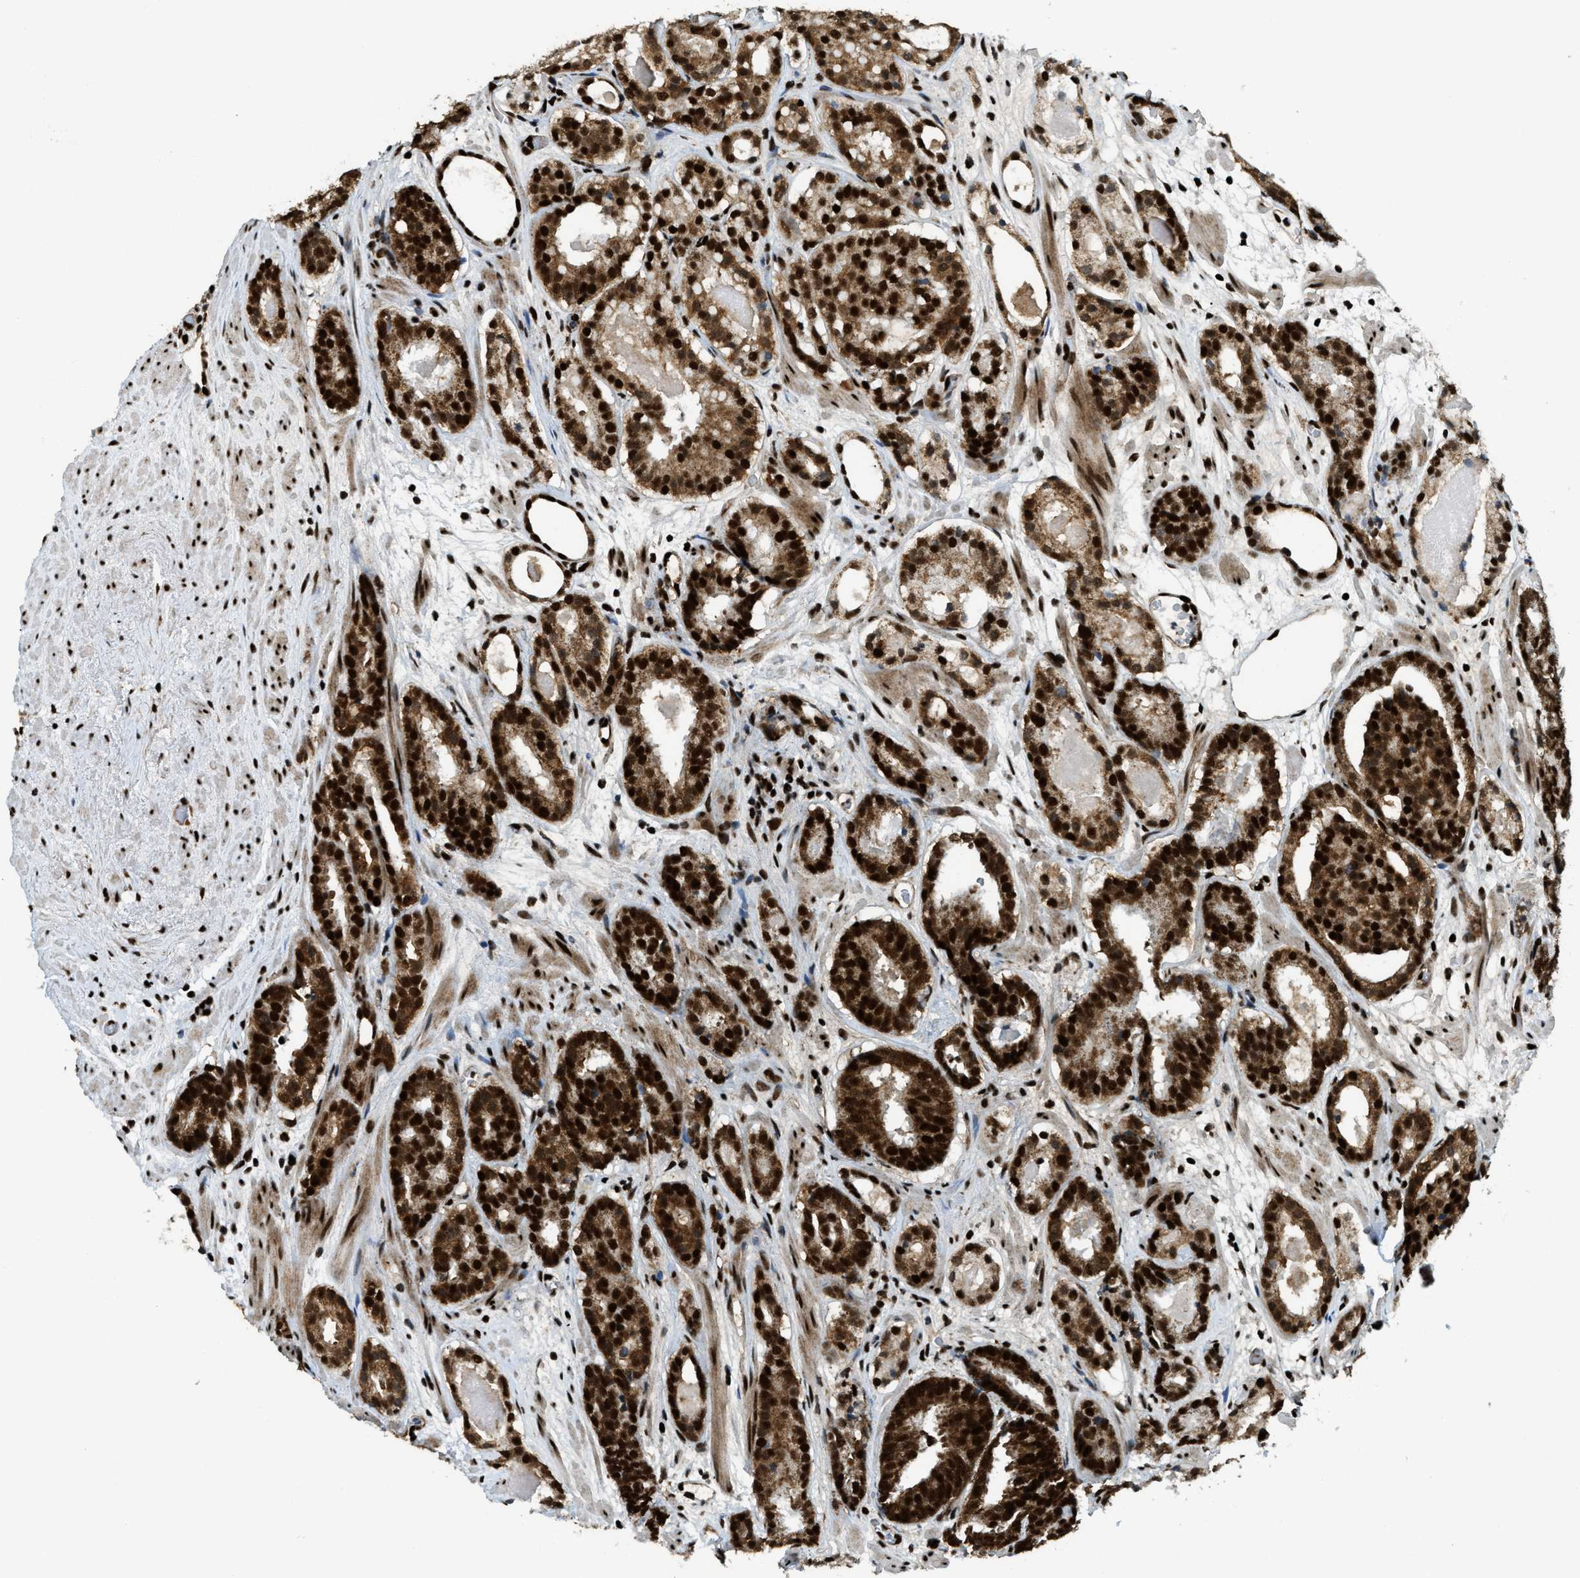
{"staining": {"intensity": "strong", "quantity": ">75%", "location": "cytoplasmic/membranous,nuclear"}, "tissue": "prostate cancer", "cell_type": "Tumor cells", "image_type": "cancer", "snomed": [{"axis": "morphology", "description": "Adenocarcinoma, Low grade"}, {"axis": "topography", "description": "Prostate"}], "caption": "Human low-grade adenocarcinoma (prostate) stained with a brown dye displays strong cytoplasmic/membranous and nuclear positive staining in approximately >75% of tumor cells.", "gene": "GABPB1", "patient": {"sex": "male", "age": 69}}